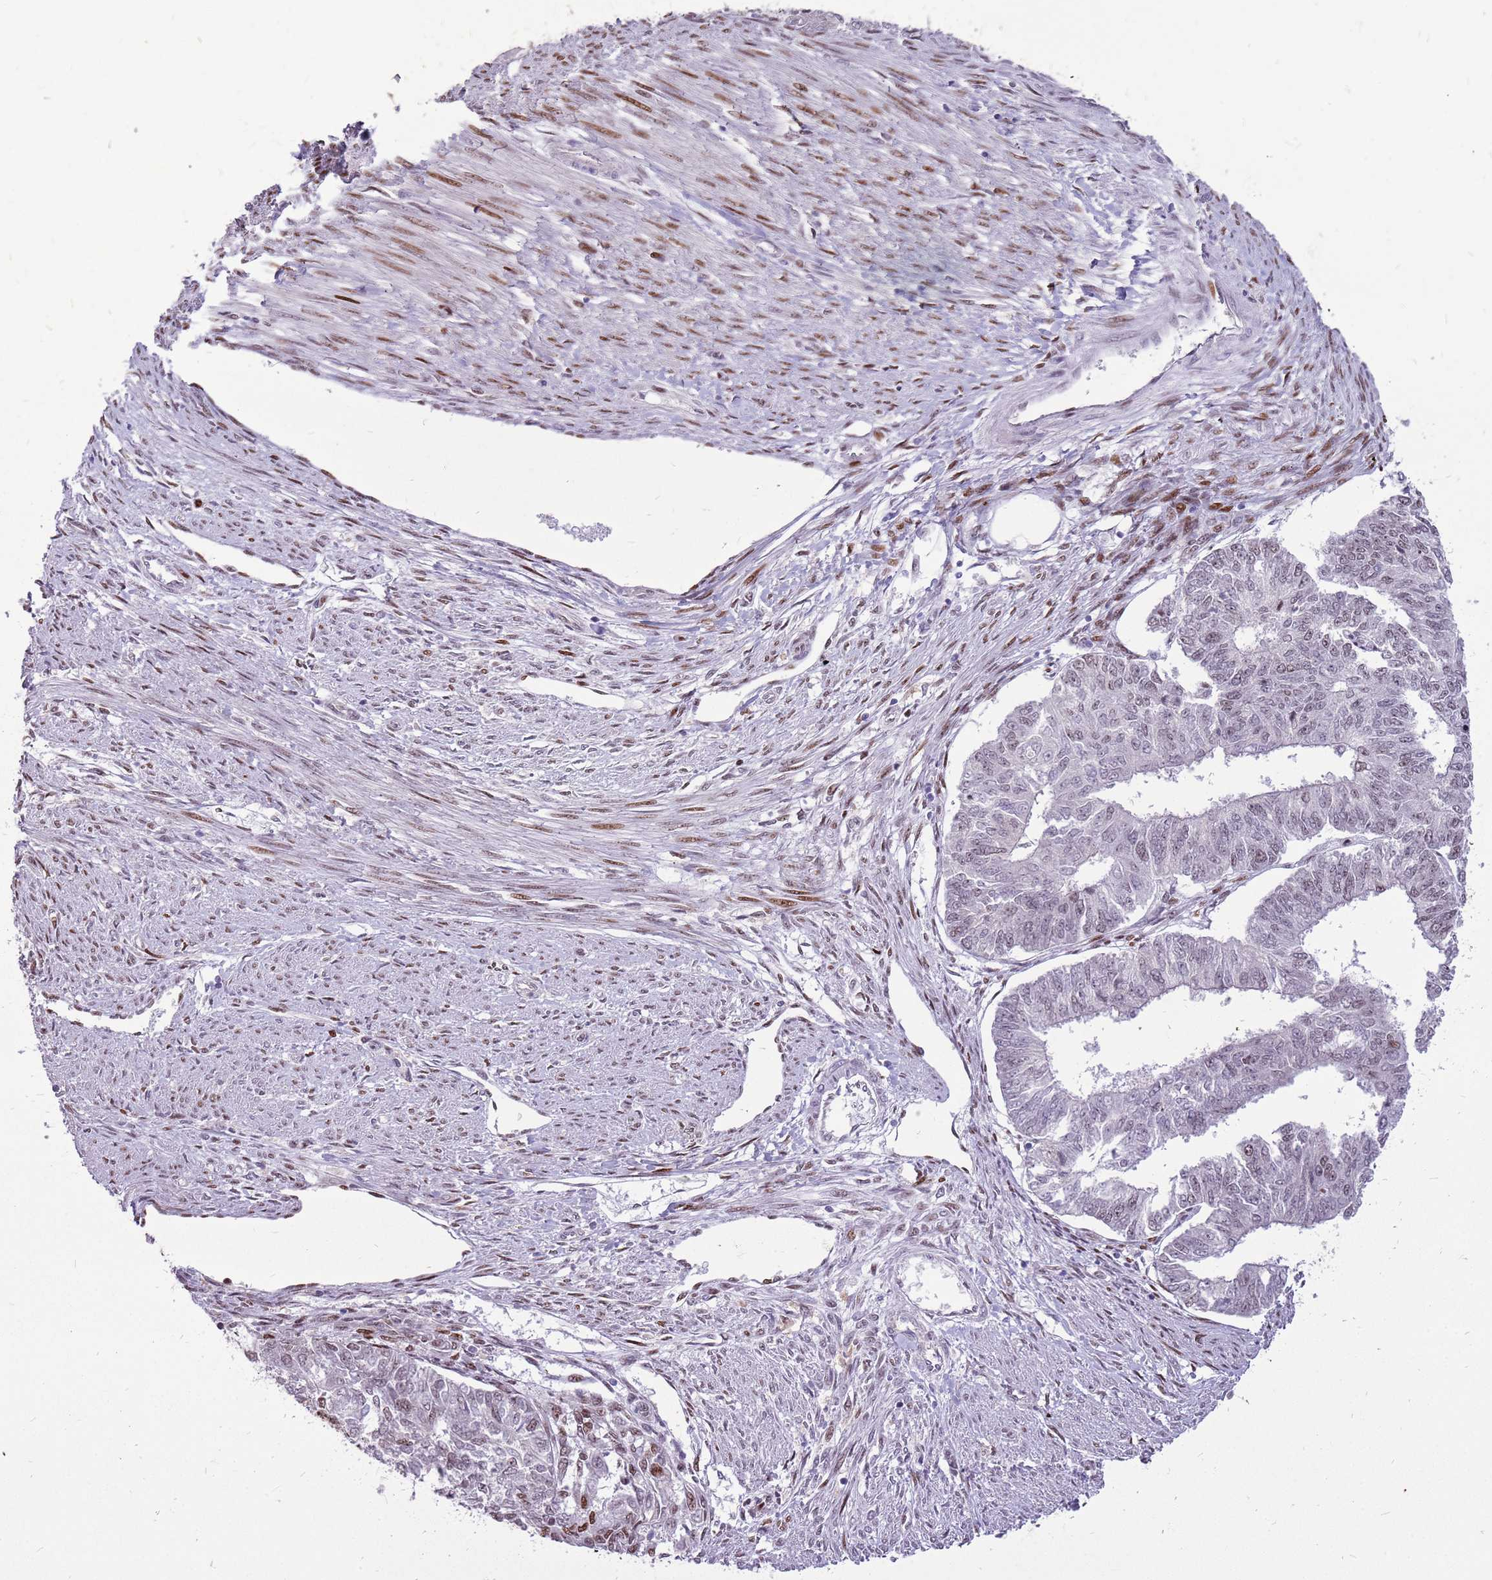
{"staining": {"intensity": "weak", "quantity": "<25%", "location": "nuclear"}, "tissue": "endometrial cancer", "cell_type": "Tumor cells", "image_type": "cancer", "snomed": [{"axis": "morphology", "description": "Adenocarcinoma, NOS"}, {"axis": "topography", "description": "Endometrium"}], "caption": "This is a micrograph of IHC staining of endometrial adenocarcinoma, which shows no staining in tumor cells.", "gene": "WASHC4", "patient": {"sex": "female", "age": 32}}